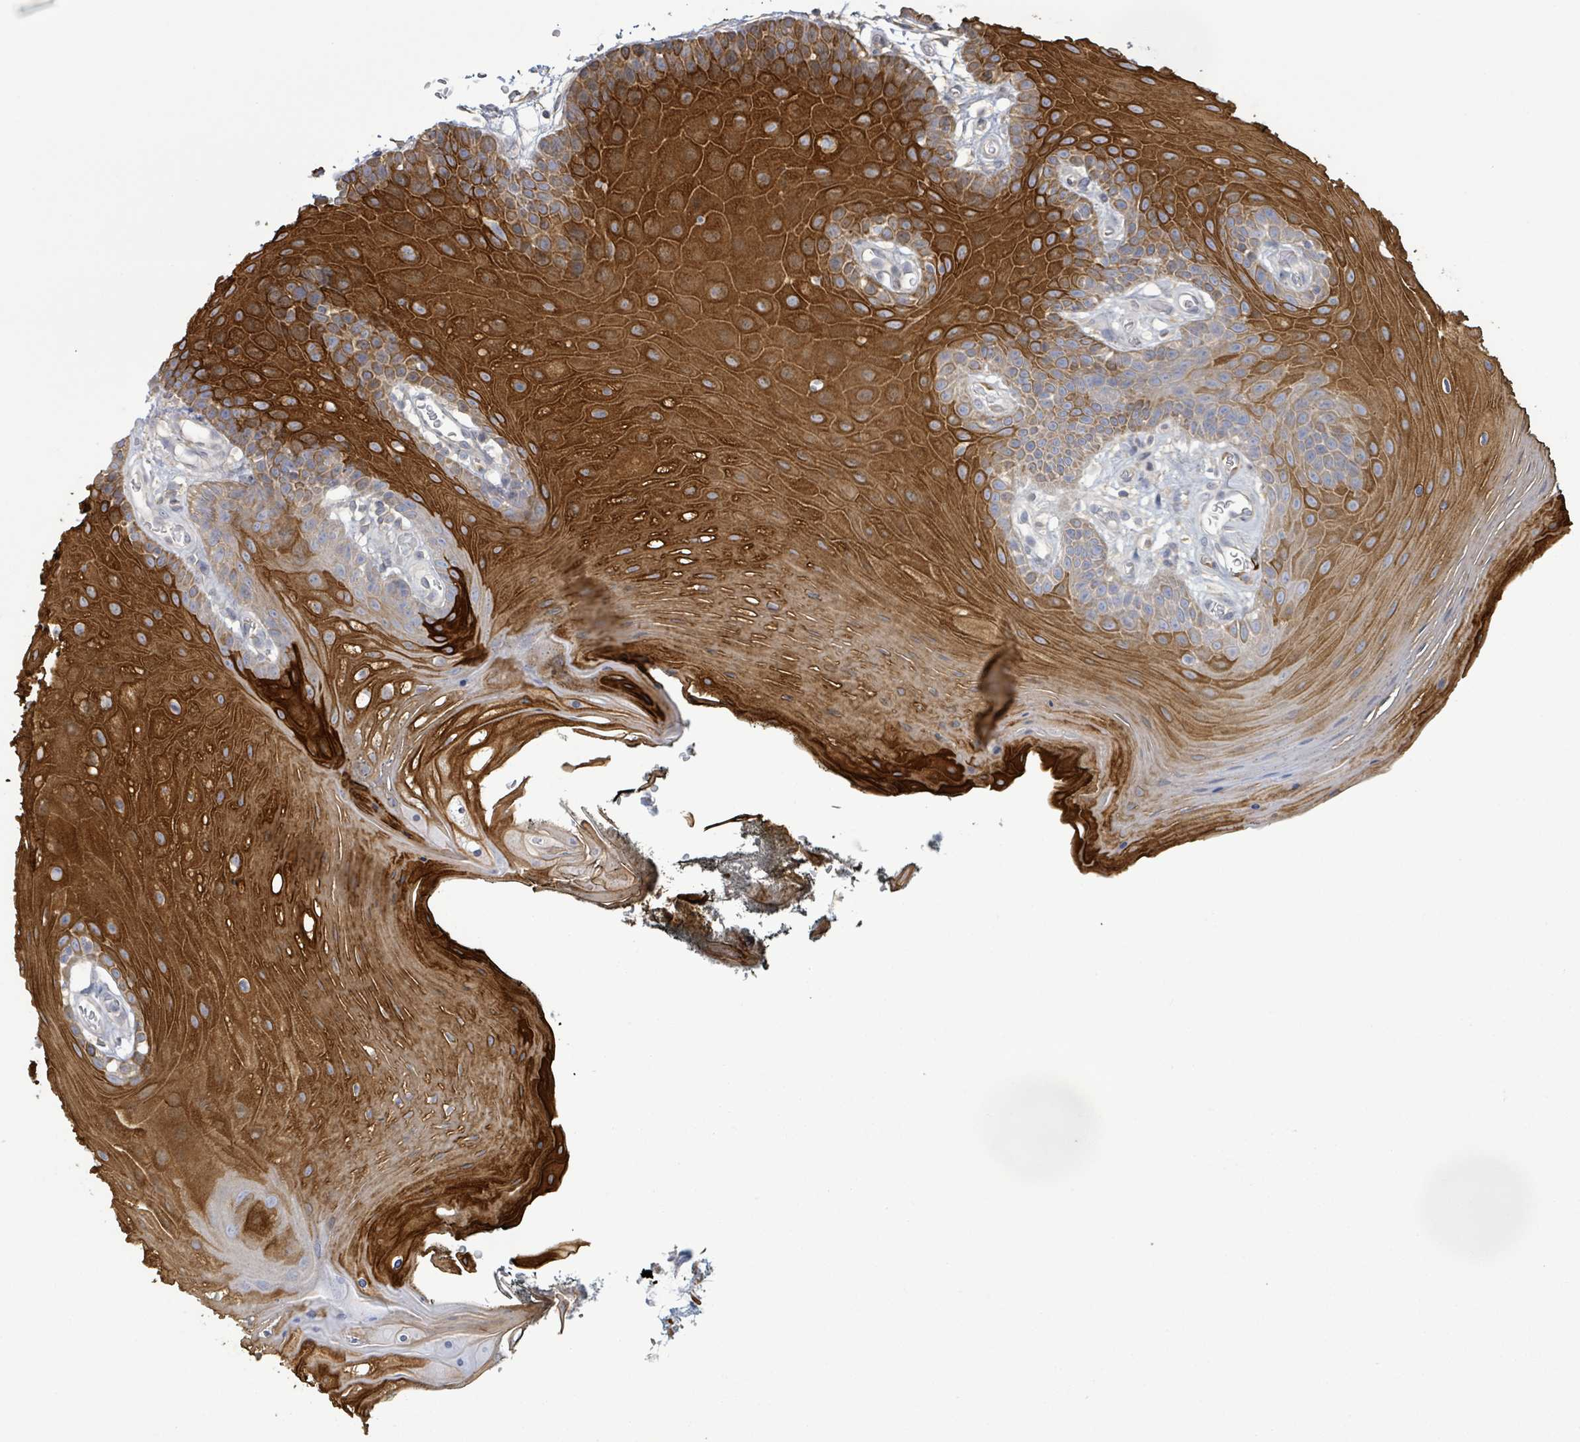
{"staining": {"intensity": "strong", "quantity": "25%-75%", "location": "cytoplasmic/membranous"}, "tissue": "oral mucosa", "cell_type": "Squamous epithelial cells", "image_type": "normal", "snomed": [{"axis": "morphology", "description": "Normal tissue, NOS"}, {"axis": "topography", "description": "Oral tissue"}, {"axis": "topography", "description": "Tounge, NOS"}], "caption": "The immunohistochemical stain labels strong cytoplasmic/membranous positivity in squamous epithelial cells of normal oral mucosa.", "gene": "COL13A1", "patient": {"sex": "female", "age": 81}}